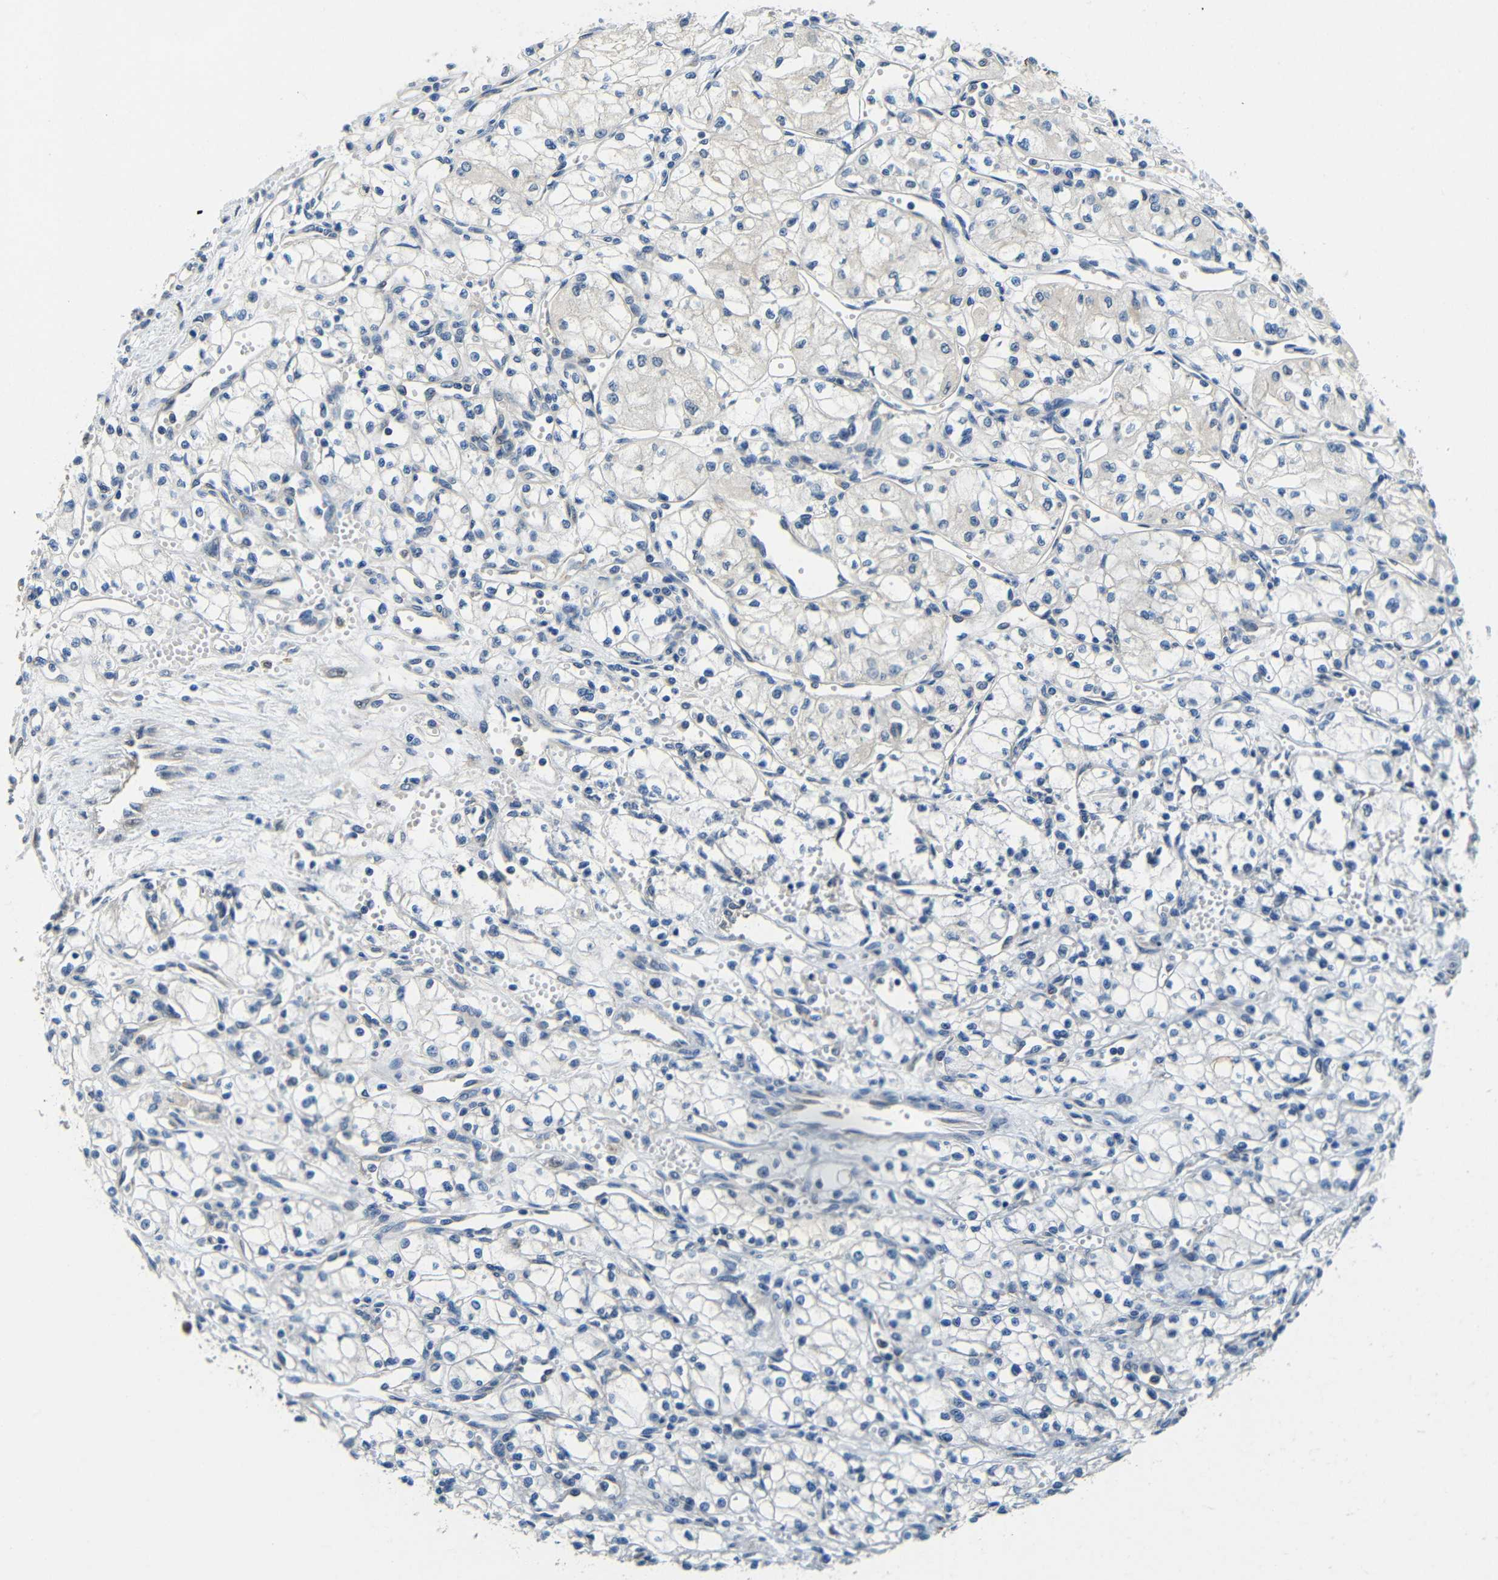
{"staining": {"intensity": "negative", "quantity": "none", "location": "none"}, "tissue": "renal cancer", "cell_type": "Tumor cells", "image_type": "cancer", "snomed": [{"axis": "morphology", "description": "Normal tissue, NOS"}, {"axis": "morphology", "description": "Adenocarcinoma, NOS"}, {"axis": "topography", "description": "Kidney"}], "caption": "Renal cancer (adenocarcinoma) was stained to show a protein in brown. There is no significant expression in tumor cells.", "gene": "ADAP1", "patient": {"sex": "male", "age": 59}}